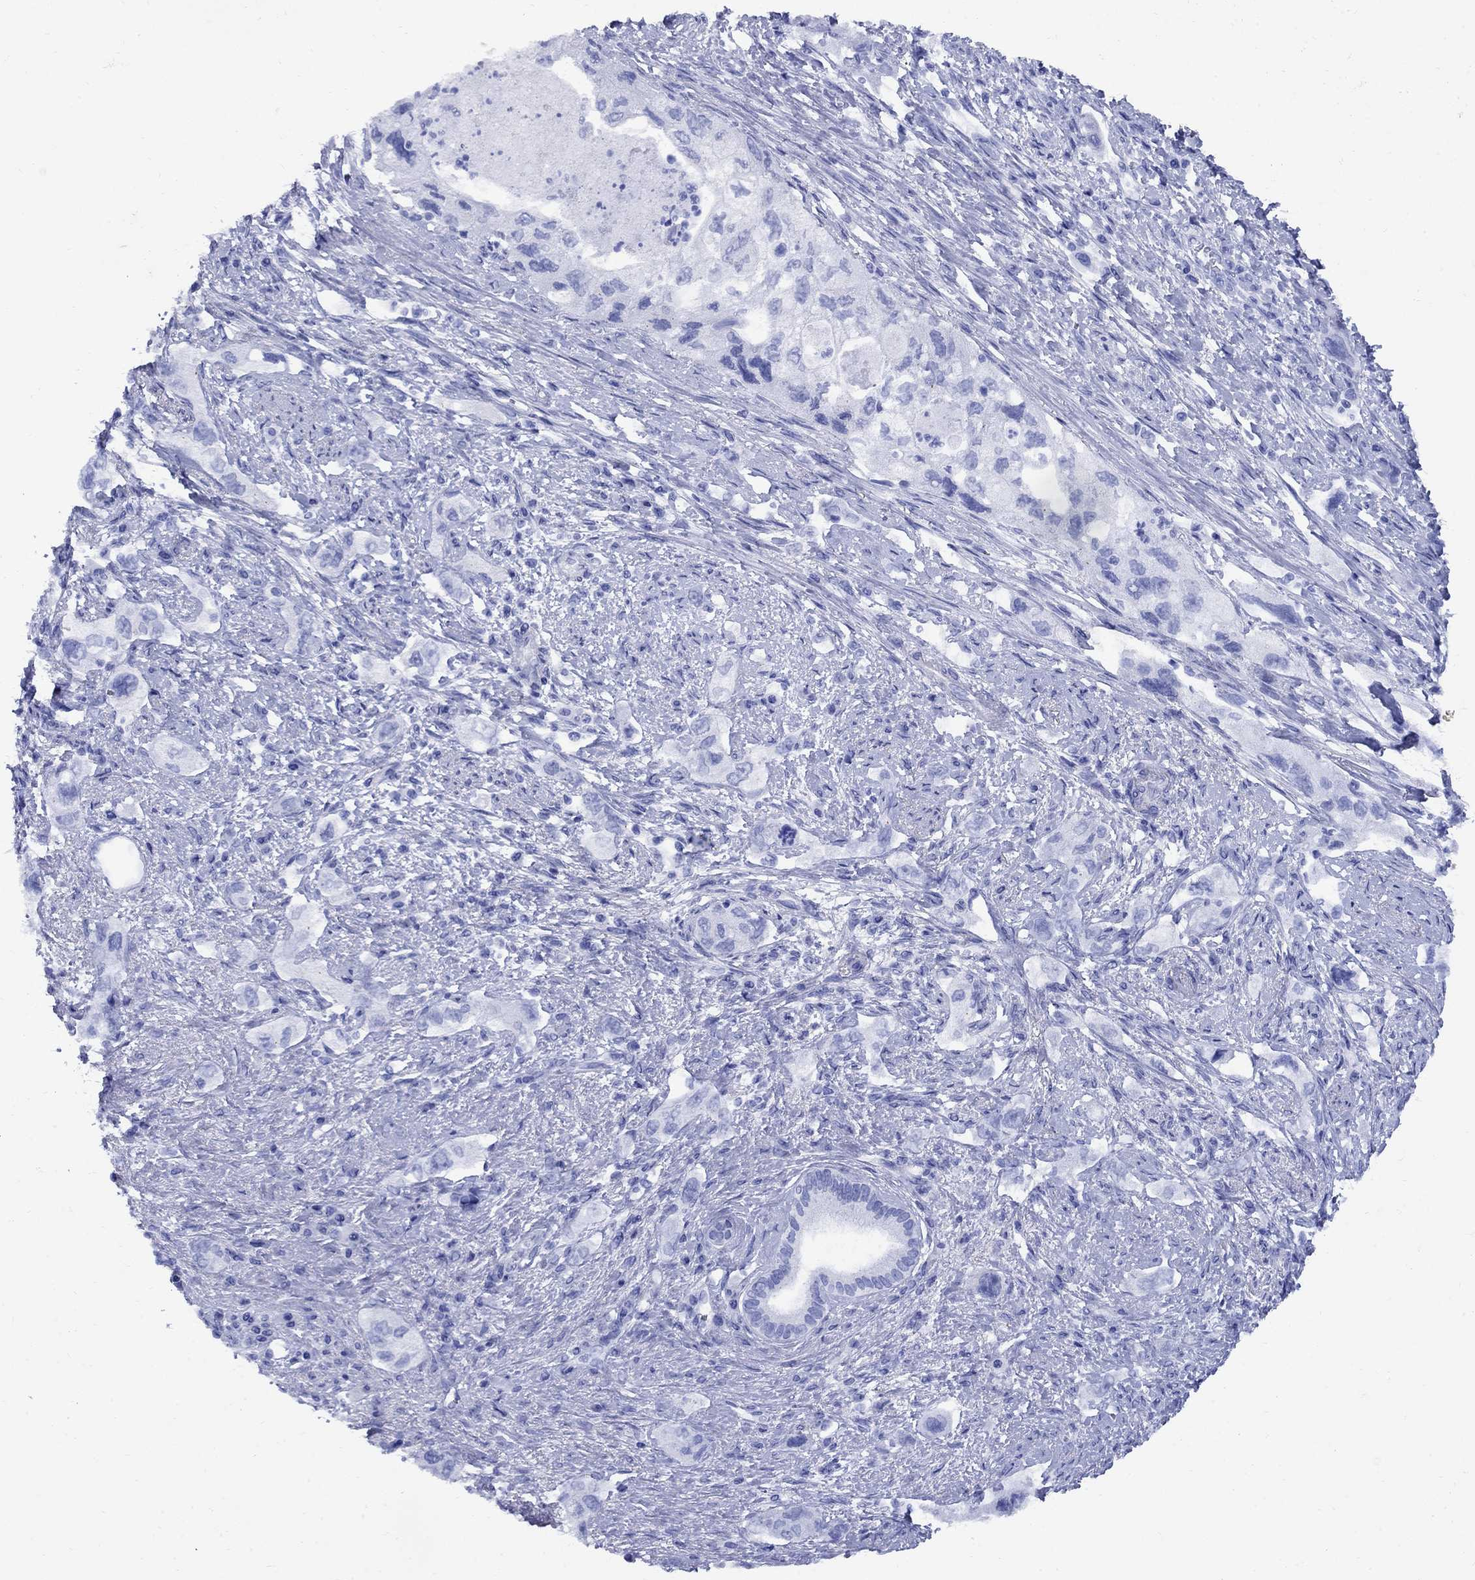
{"staining": {"intensity": "negative", "quantity": "none", "location": "none"}, "tissue": "pancreatic cancer", "cell_type": "Tumor cells", "image_type": "cancer", "snomed": [{"axis": "morphology", "description": "Adenocarcinoma, NOS"}, {"axis": "topography", "description": "Pancreas"}], "caption": "DAB (3,3'-diaminobenzidine) immunohistochemical staining of human pancreatic cancer (adenocarcinoma) demonstrates no significant expression in tumor cells.", "gene": "SMCP", "patient": {"sex": "female", "age": 73}}